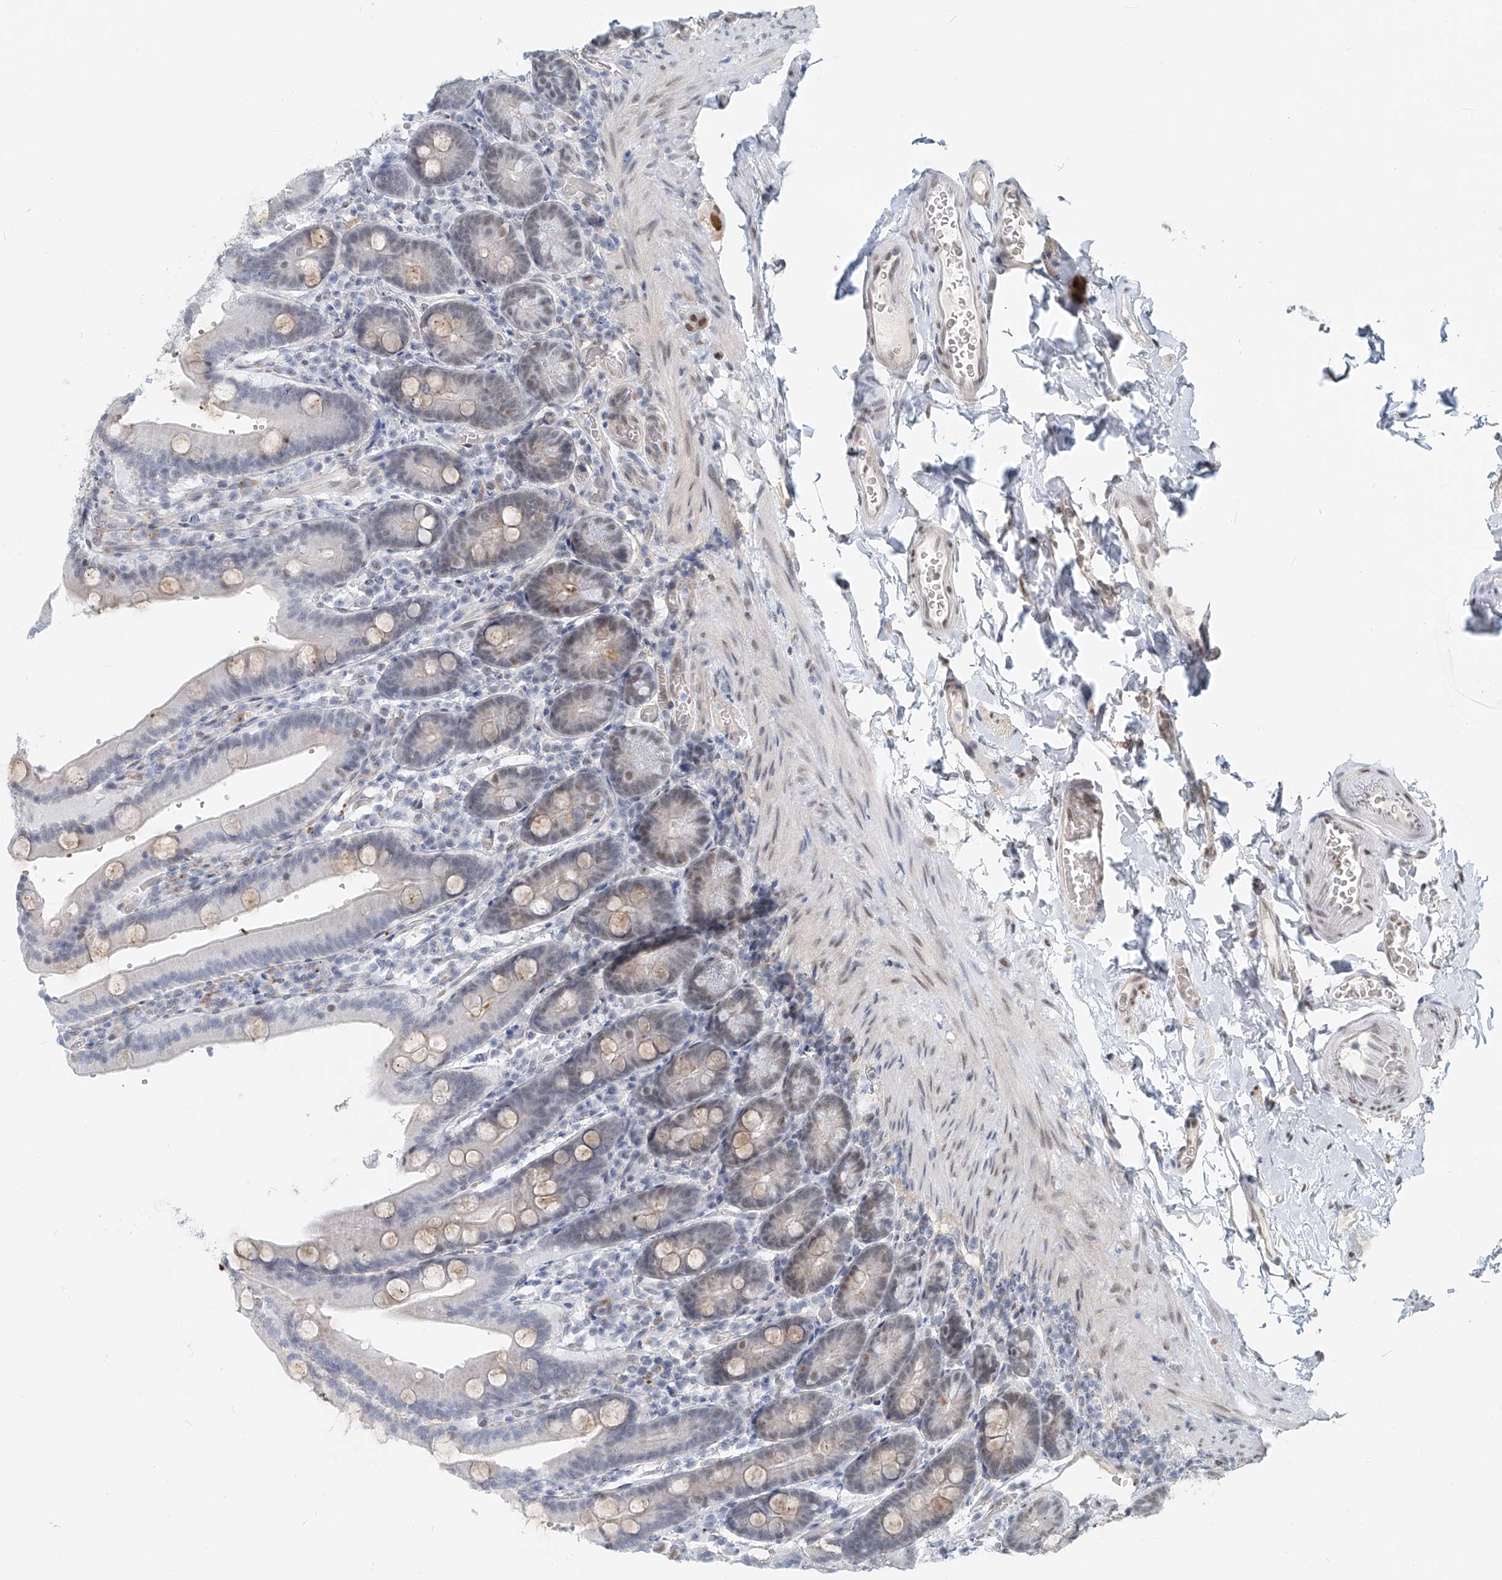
{"staining": {"intensity": "weak", "quantity": "25%-75%", "location": "nuclear"}, "tissue": "duodenum", "cell_type": "Glandular cells", "image_type": "normal", "snomed": [{"axis": "morphology", "description": "Normal tissue, NOS"}, {"axis": "topography", "description": "Duodenum"}], "caption": "Duodenum stained for a protein exhibits weak nuclear positivity in glandular cells. (DAB (3,3'-diaminobenzidine) IHC with brightfield microscopy, high magnification).", "gene": "SASH1", "patient": {"sex": "female", "age": 62}}